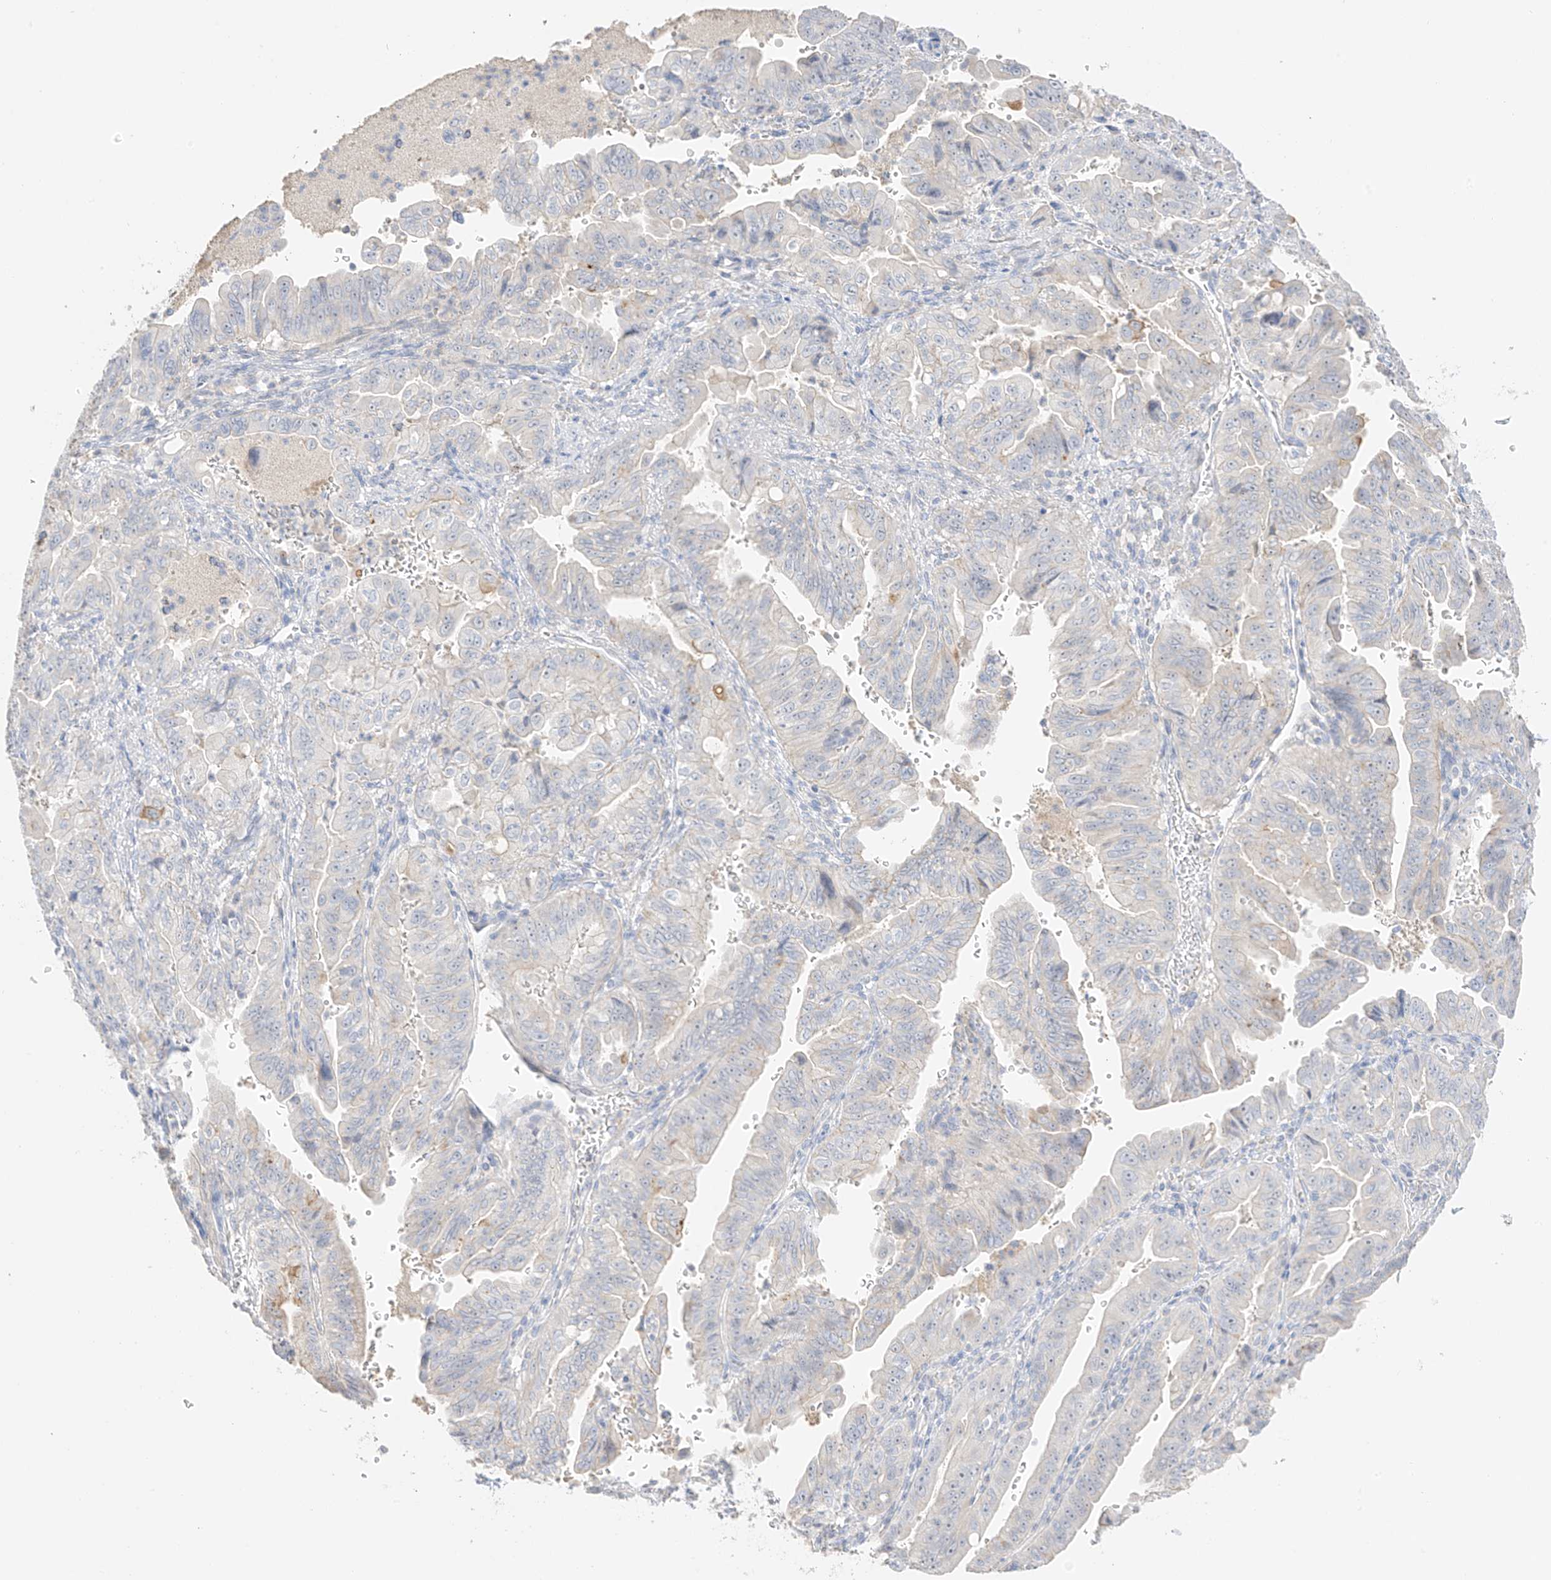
{"staining": {"intensity": "weak", "quantity": "25%-75%", "location": "cytoplasmic/membranous"}, "tissue": "pancreatic cancer", "cell_type": "Tumor cells", "image_type": "cancer", "snomed": [{"axis": "morphology", "description": "Adenocarcinoma, NOS"}, {"axis": "topography", "description": "Pancreas"}], "caption": "A brown stain shows weak cytoplasmic/membranous staining of a protein in adenocarcinoma (pancreatic) tumor cells. The staining was performed using DAB (3,3'-diaminobenzidine) to visualize the protein expression in brown, while the nuclei were stained in blue with hematoxylin (Magnification: 20x).", "gene": "ZBTB41", "patient": {"sex": "male", "age": 70}}